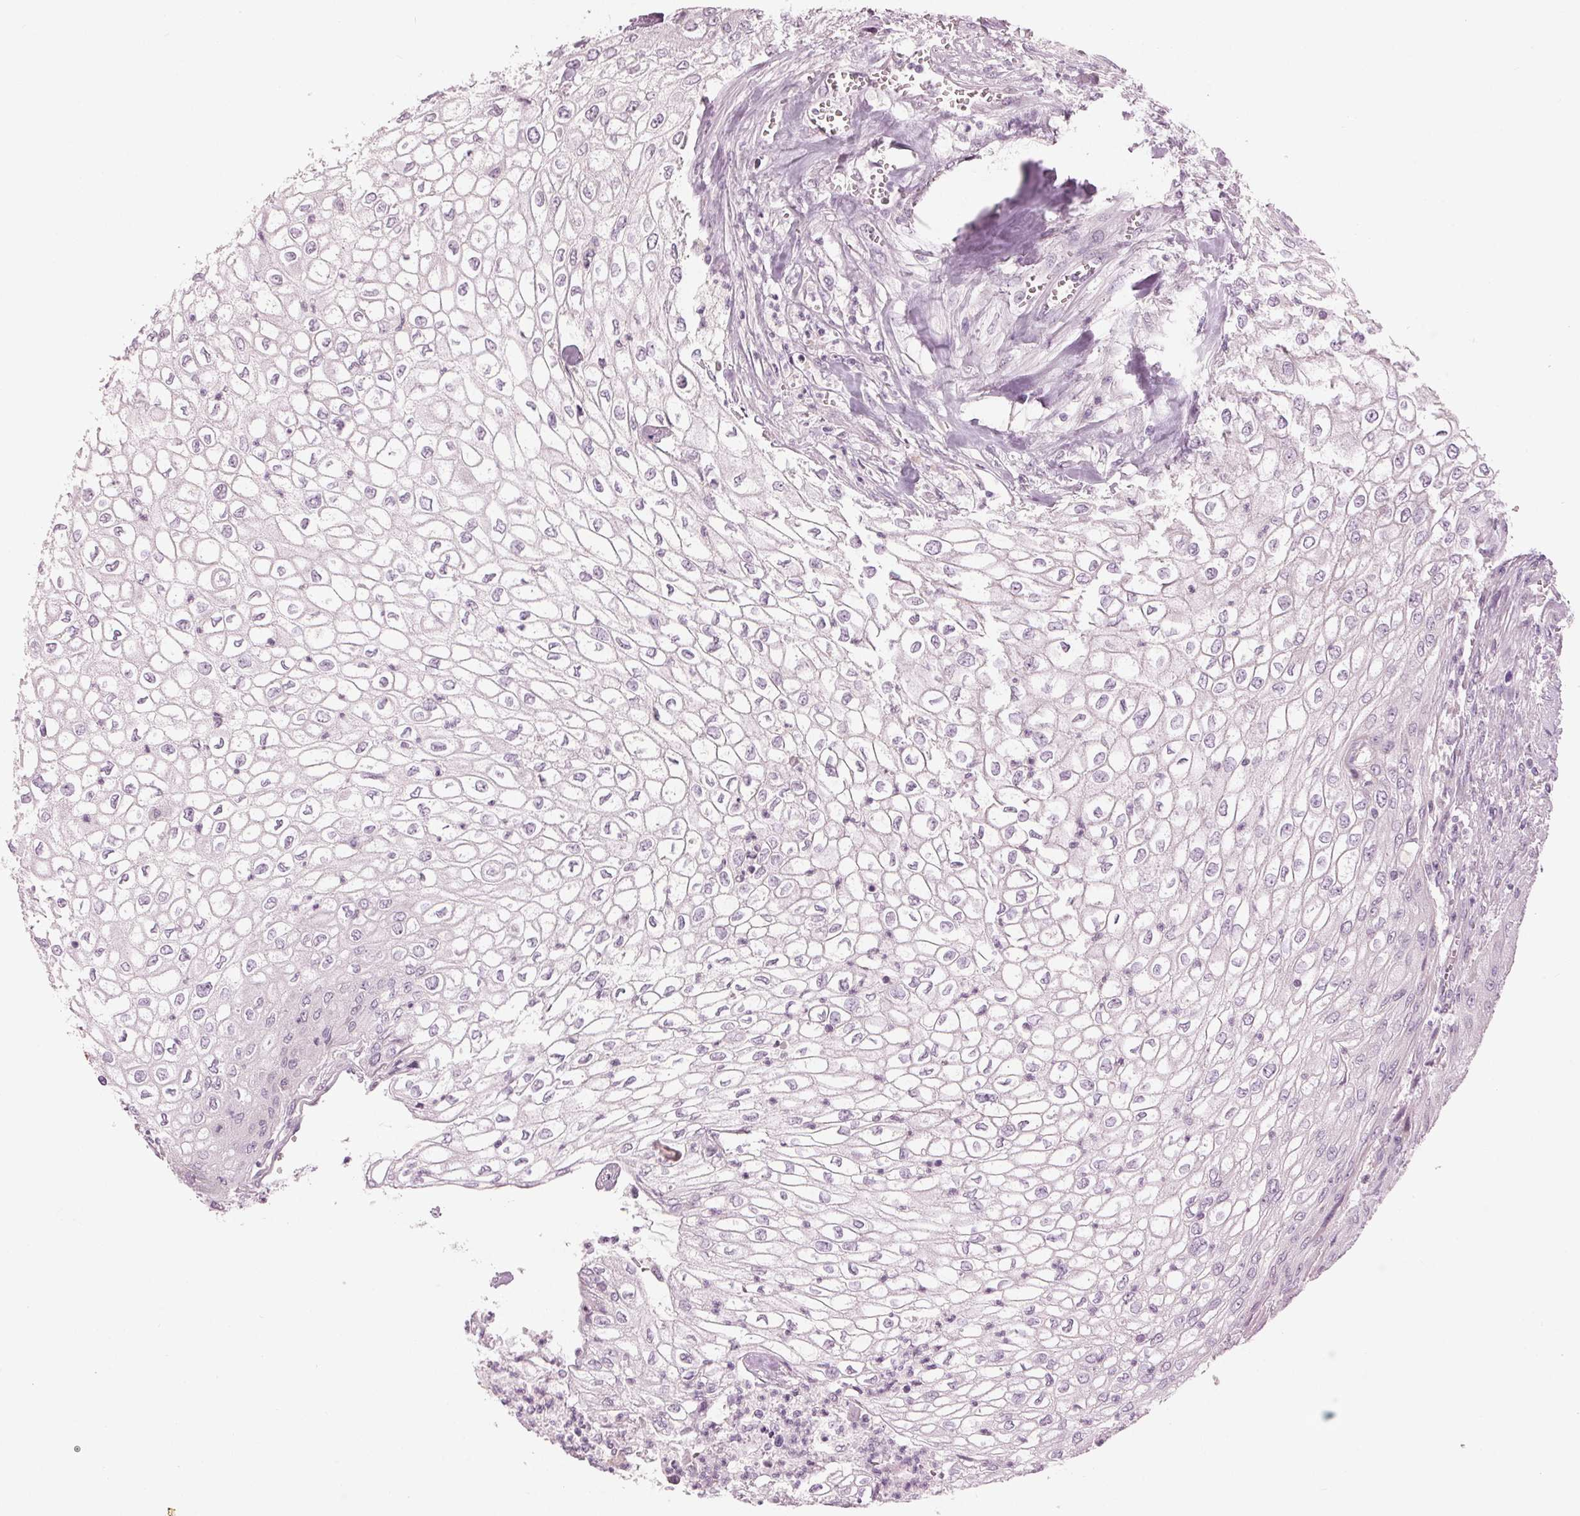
{"staining": {"intensity": "negative", "quantity": "none", "location": "none"}, "tissue": "urothelial cancer", "cell_type": "Tumor cells", "image_type": "cancer", "snomed": [{"axis": "morphology", "description": "Urothelial carcinoma, High grade"}, {"axis": "topography", "description": "Urinary bladder"}], "caption": "Tumor cells are negative for protein expression in human urothelial cancer. Nuclei are stained in blue.", "gene": "PRAP1", "patient": {"sex": "male", "age": 62}}